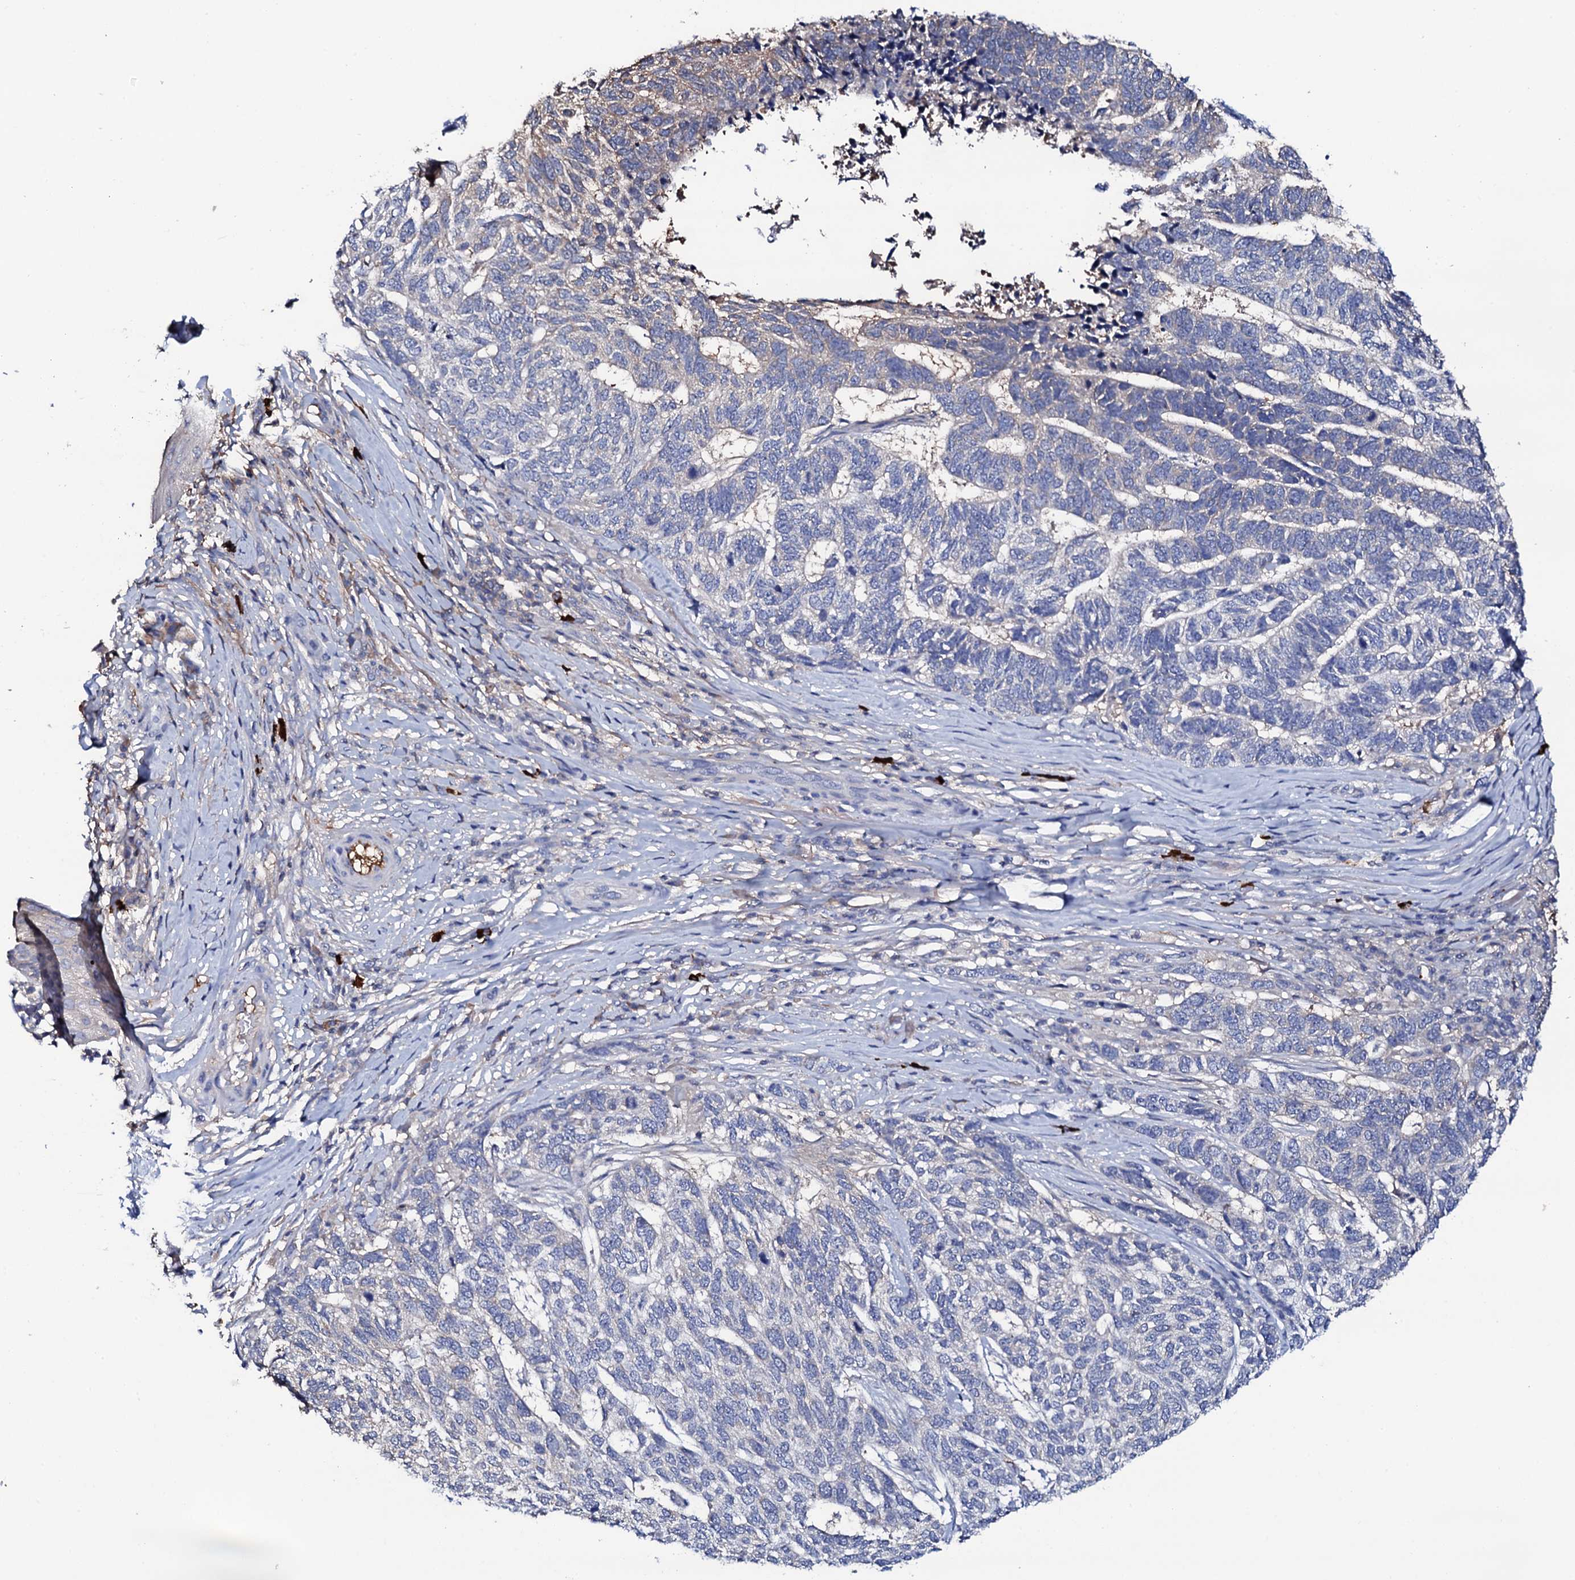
{"staining": {"intensity": "negative", "quantity": "none", "location": "none"}, "tissue": "skin cancer", "cell_type": "Tumor cells", "image_type": "cancer", "snomed": [{"axis": "morphology", "description": "Basal cell carcinoma"}, {"axis": "topography", "description": "Skin"}], "caption": "High power microscopy photomicrograph of an immunohistochemistry (IHC) histopathology image of skin basal cell carcinoma, revealing no significant staining in tumor cells. Nuclei are stained in blue.", "gene": "TCAF2", "patient": {"sex": "female", "age": 65}}